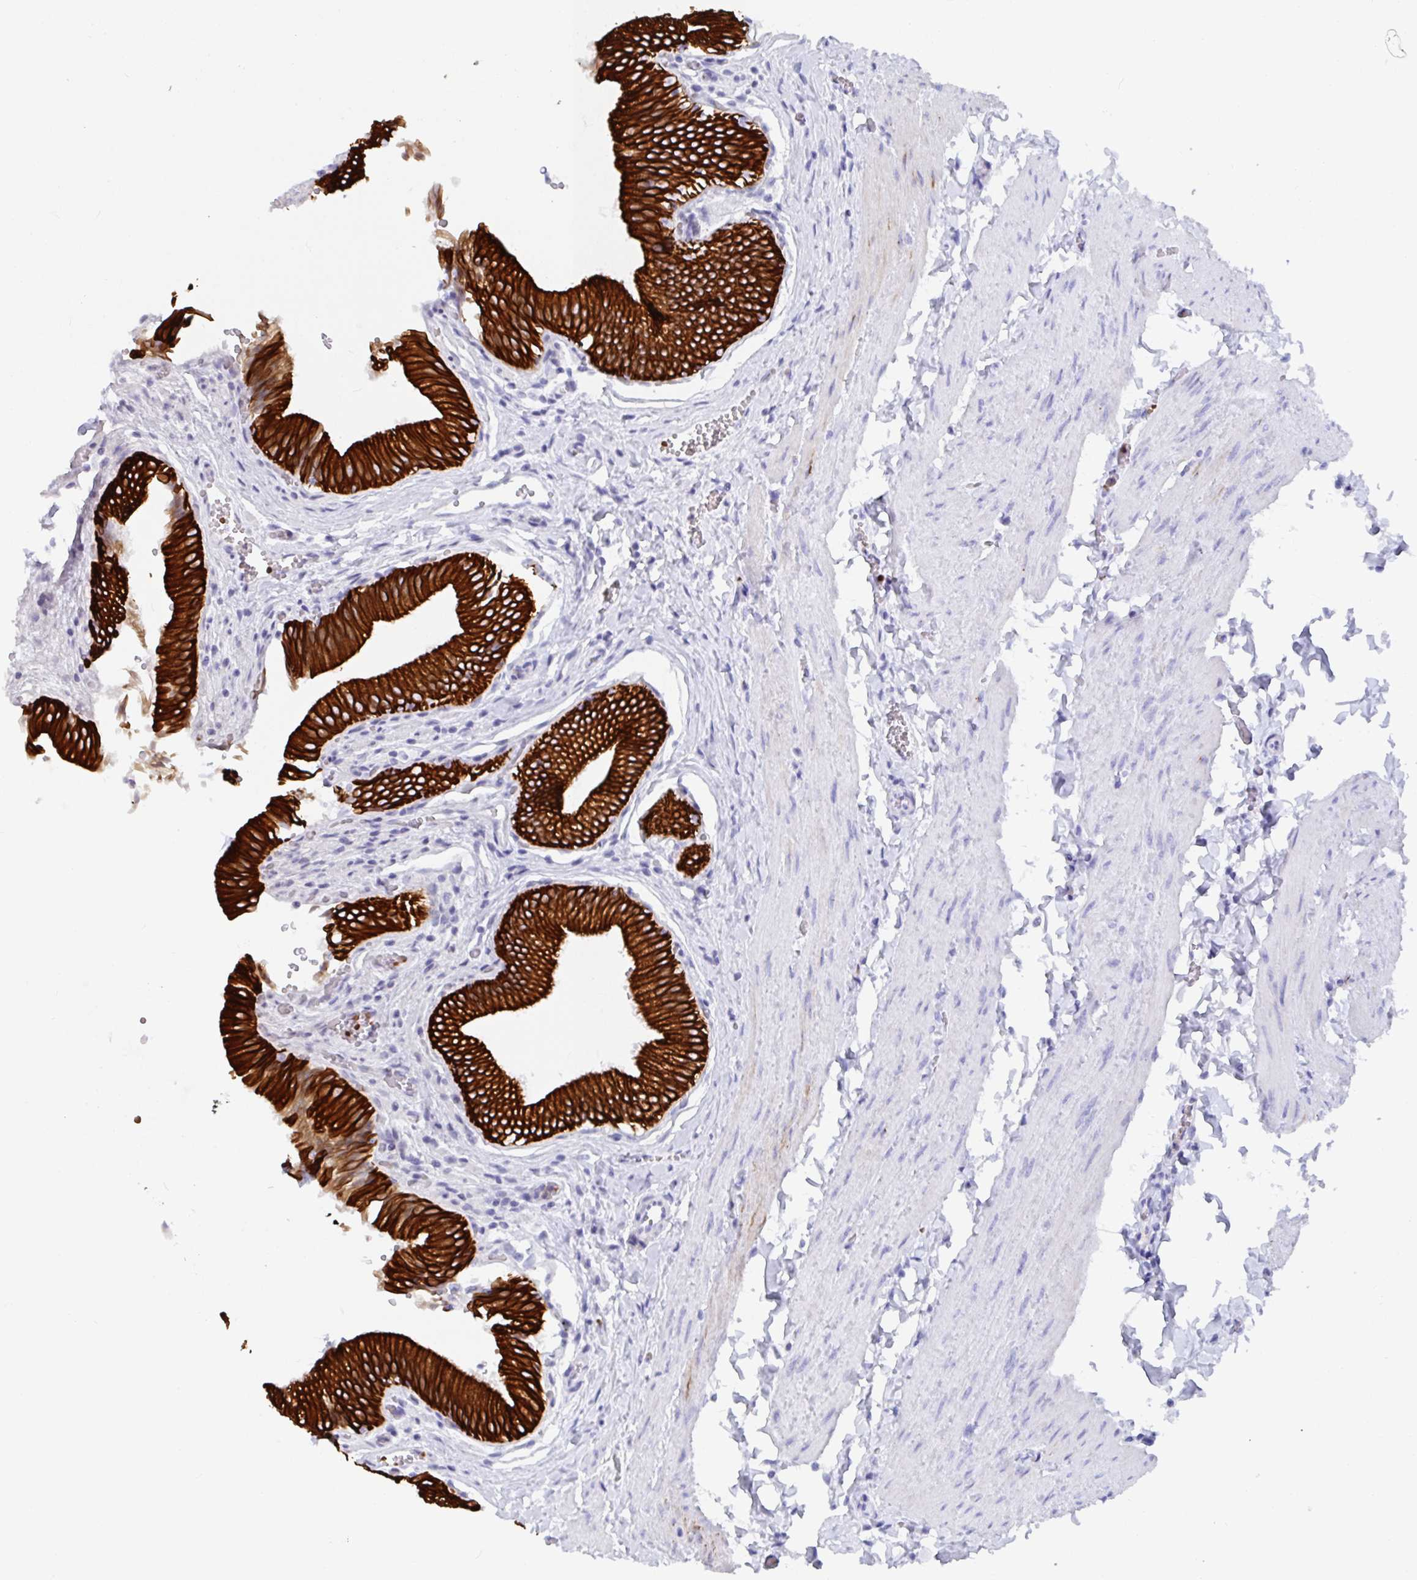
{"staining": {"intensity": "strong", "quantity": ">75%", "location": "cytoplasmic/membranous"}, "tissue": "gallbladder", "cell_type": "Glandular cells", "image_type": "normal", "snomed": [{"axis": "morphology", "description": "Normal tissue, NOS"}, {"axis": "topography", "description": "Gallbladder"}, {"axis": "topography", "description": "Peripheral nerve tissue"}], "caption": "Immunohistochemical staining of normal gallbladder exhibits strong cytoplasmic/membranous protein staining in approximately >75% of glandular cells.", "gene": "CLDN8", "patient": {"sex": "male", "age": 17}}